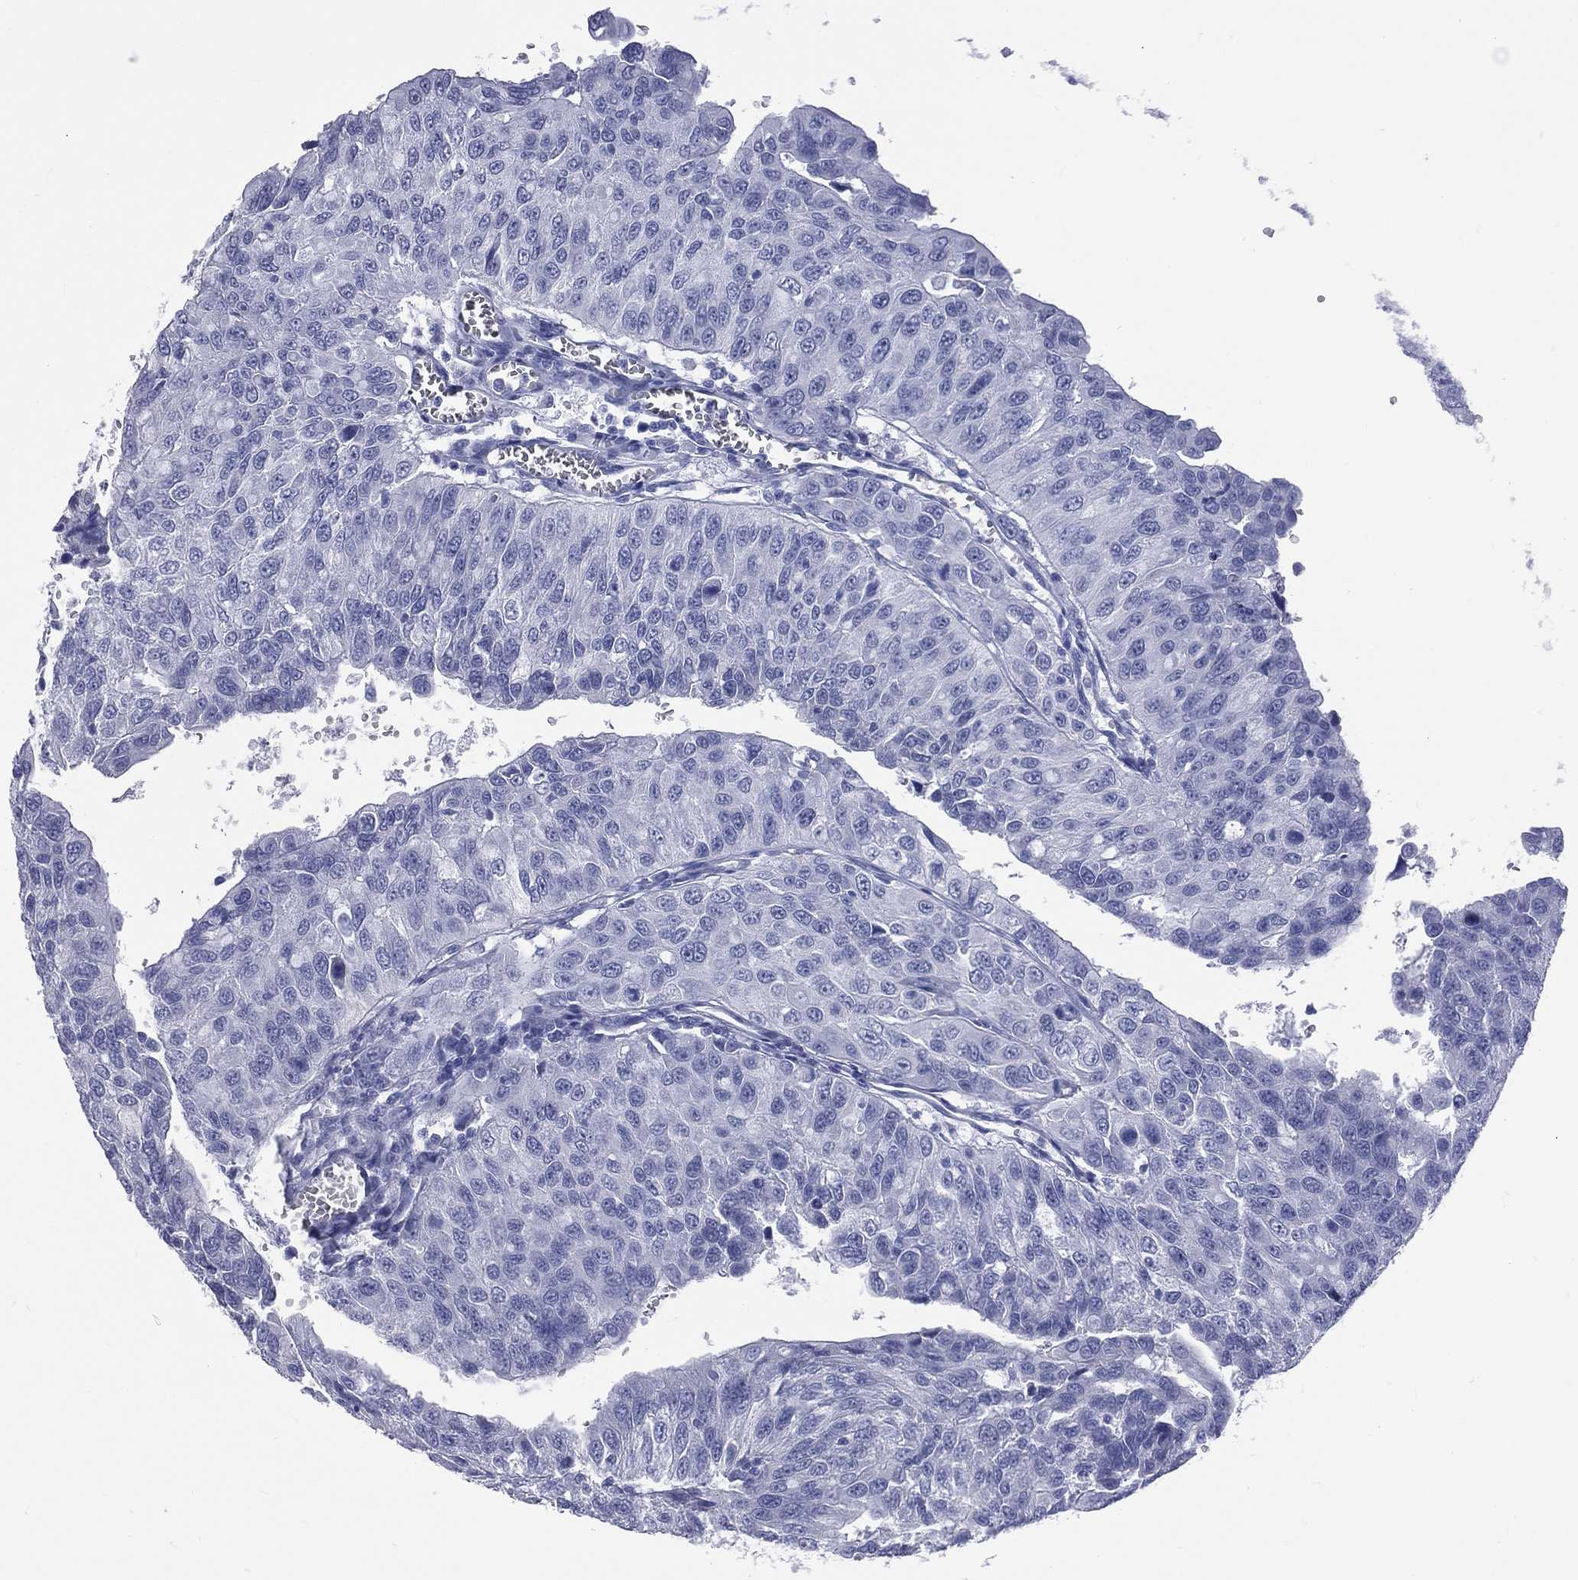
{"staining": {"intensity": "negative", "quantity": "none", "location": "none"}, "tissue": "urothelial cancer", "cell_type": "Tumor cells", "image_type": "cancer", "snomed": [{"axis": "morphology", "description": "Urothelial carcinoma, NOS"}, {"axis": "morphology", "description": "Urothelial carcinoma, High grade"}, {"axis": "topography", "description": "Urinary bladder"}], "caption": "The IHC image has no significant positivity in tumor cells of urothelial carcinoma (high-grade) tissue.", "gene": "CYLC1", "patient": {"sex": "female", "age": 73}}